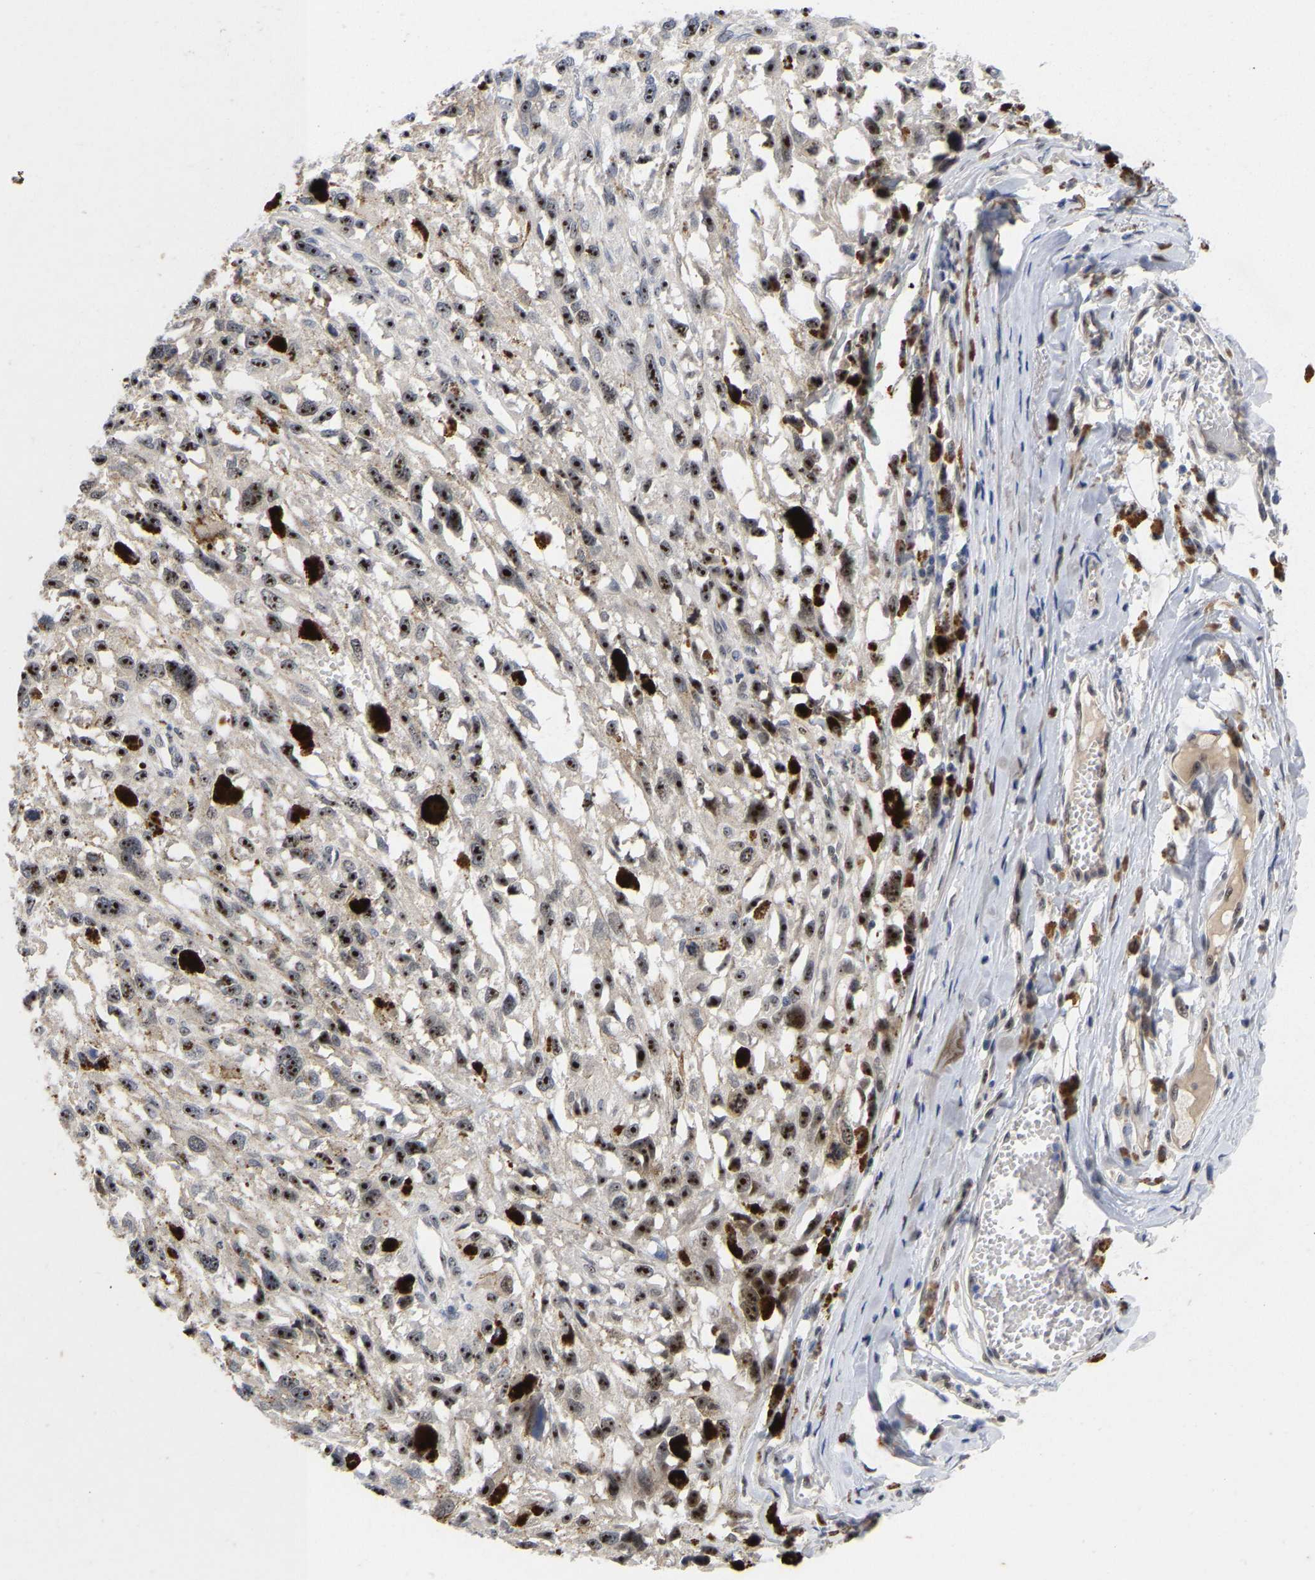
{"staining": {"intensity": "moderate", "quantity": ">75%", "location": "nuclear"}, "tissue": "melanoma", "cell_type": "Tumor cells", "image_type": "cancer", "snomed": [{"axis": "morphology", "description": "Malignant melanoma, Metastatic site"}, {"axis": "topography", "description": "Lymph node"}], "caption": "Immunohistochemistry (IHC) micrograph of human malignant melanoma (metastatic site) stained for a protein (brown), which exhibits medium levels of moderate nuclear positivity in about >75% of tumor cells.", "gene": "NLE1", "patient": {"sex": "male", "age": 59}}